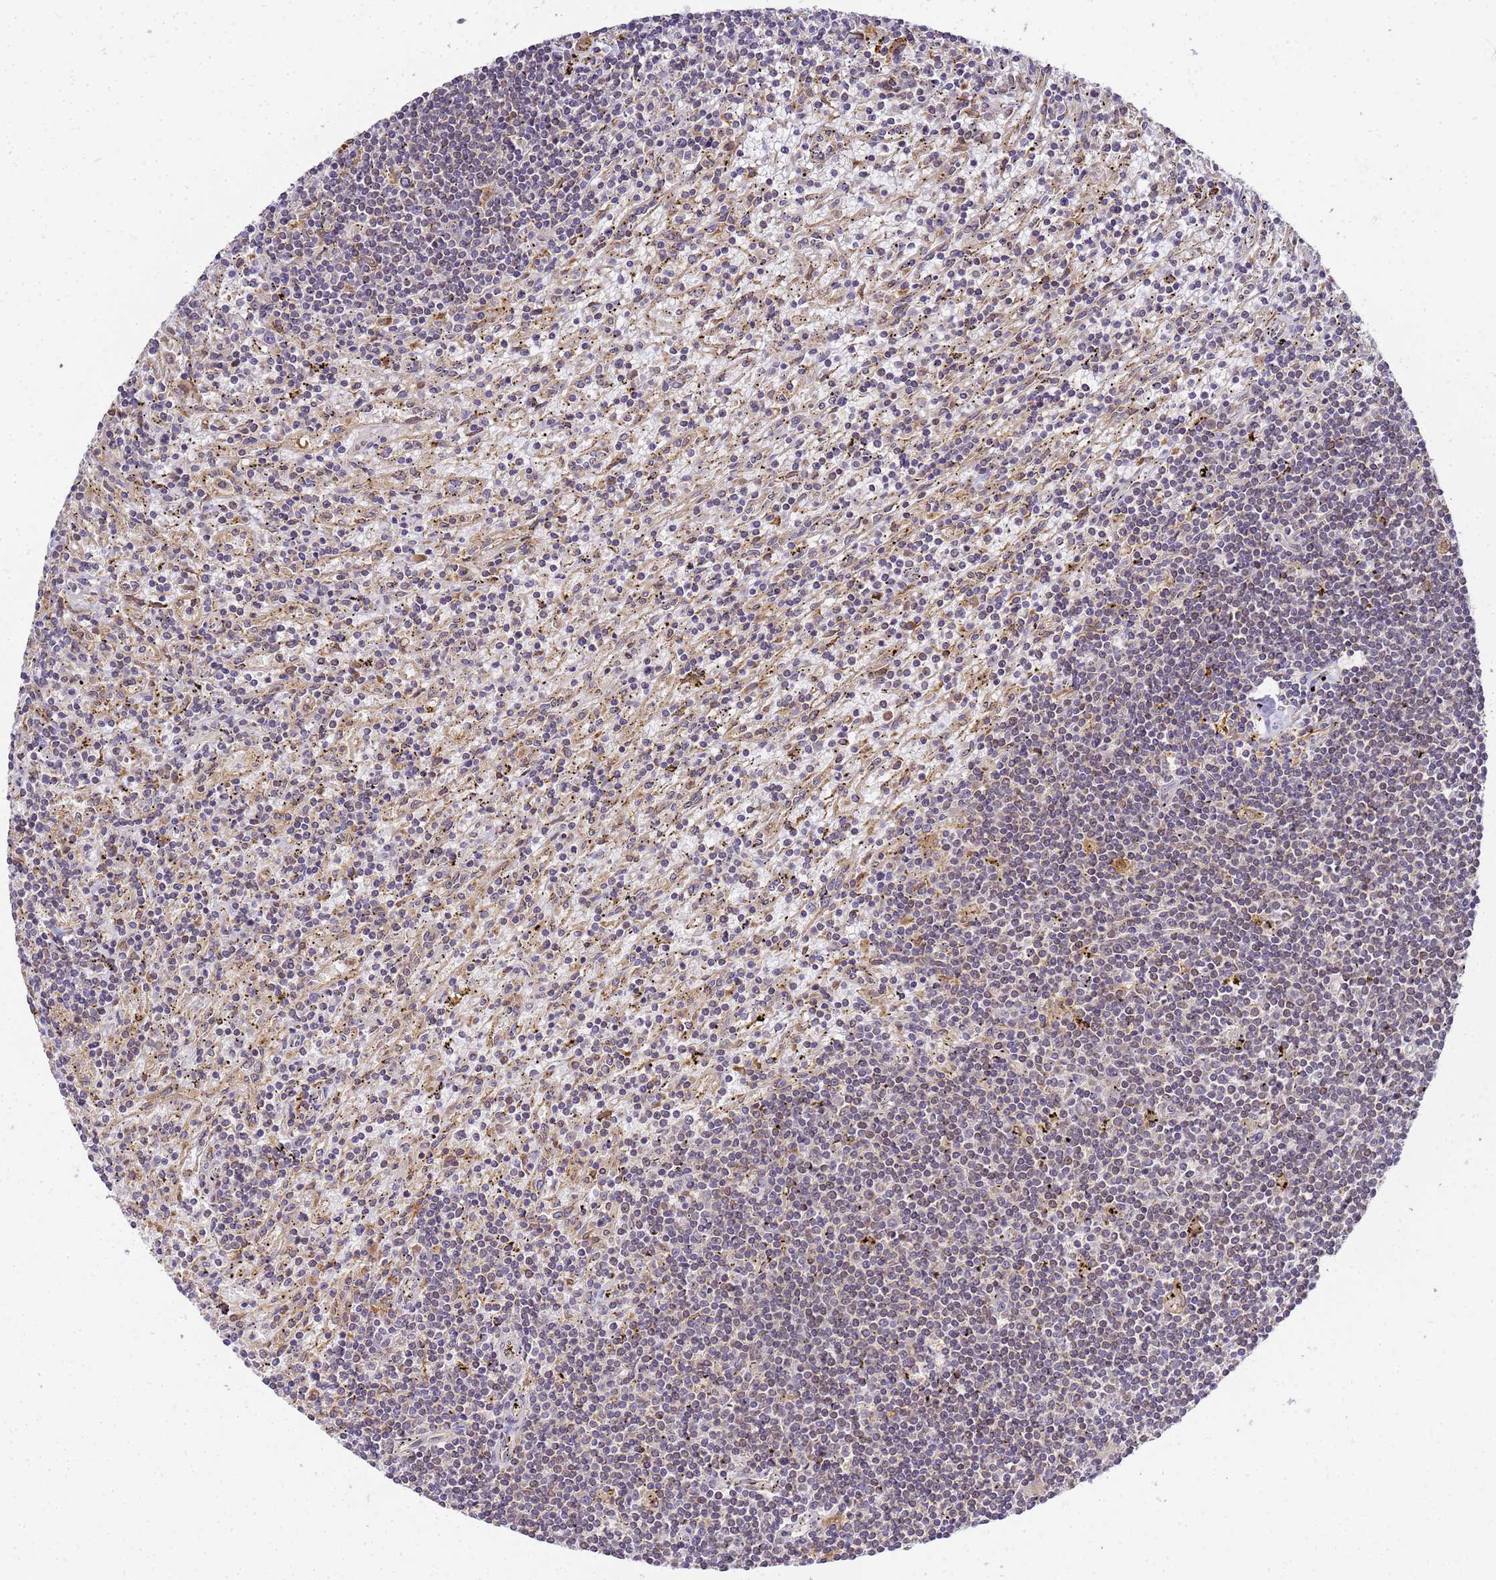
{"staining": {"intensity": "weak", "quantity": "25%-75%", "location": "cytoplasmic/membranous"}, "tissue": "lymphoma", "cell_type": "Tumor cells", "image_type": "cancer", "snomed": [{"axis": "morphology", "description": "Malignant lymphoma, non-Hodgkin's type, Low grade"}, {"axis": "topography", "description": "Spleen"}], "caption": "Tumor cells exhibit low levels of weak cytoplasmic/membranous expression in about 25%-75% of cells in malignant lymphoma, non-Hodgkin's type (low-grade).", "gene": "ADPGK", "patient": {"sex": "male", "age": 76}}